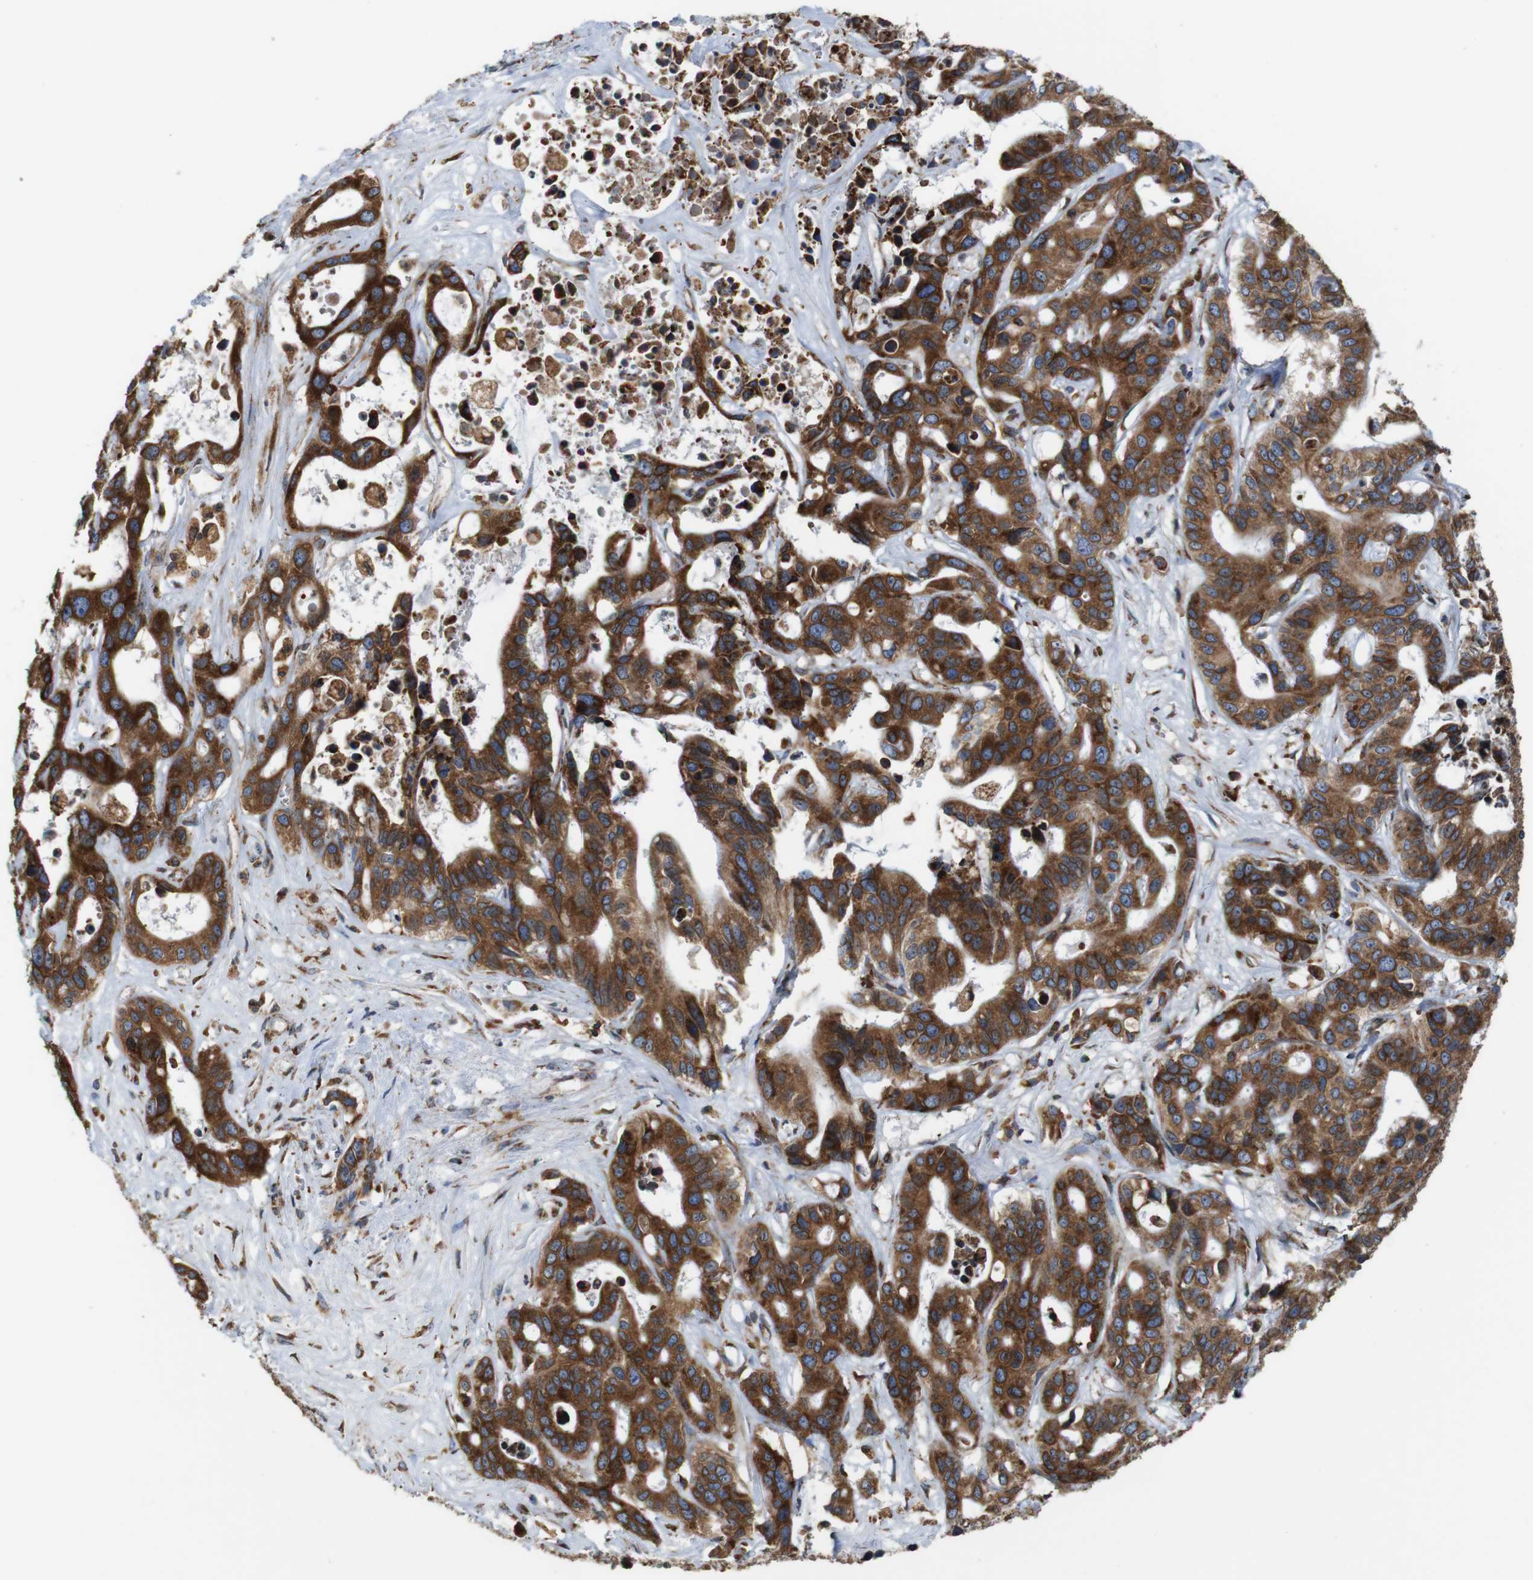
{"staining": {"intensity": "strong", "quantity": ">75%", "location": "cytoplasmic/membranous"}, "tissue": "liver cancer", "cell_type": "Tumor cells", "image_type": "cancer", "snomed": [{"axis": "morphology", "description": "Cholangiocarcinoma"}, {"axis": "topography", "description": "Liver"}], "caption": "This is an image of immunohistochemistry staining of cholangiocarcinoma (liver), which shows strong positivity in the cytoplasmic/membranous of tumor cells.", "gene": "UGGT1", "patient": {"sex": "female", "age": 65}}